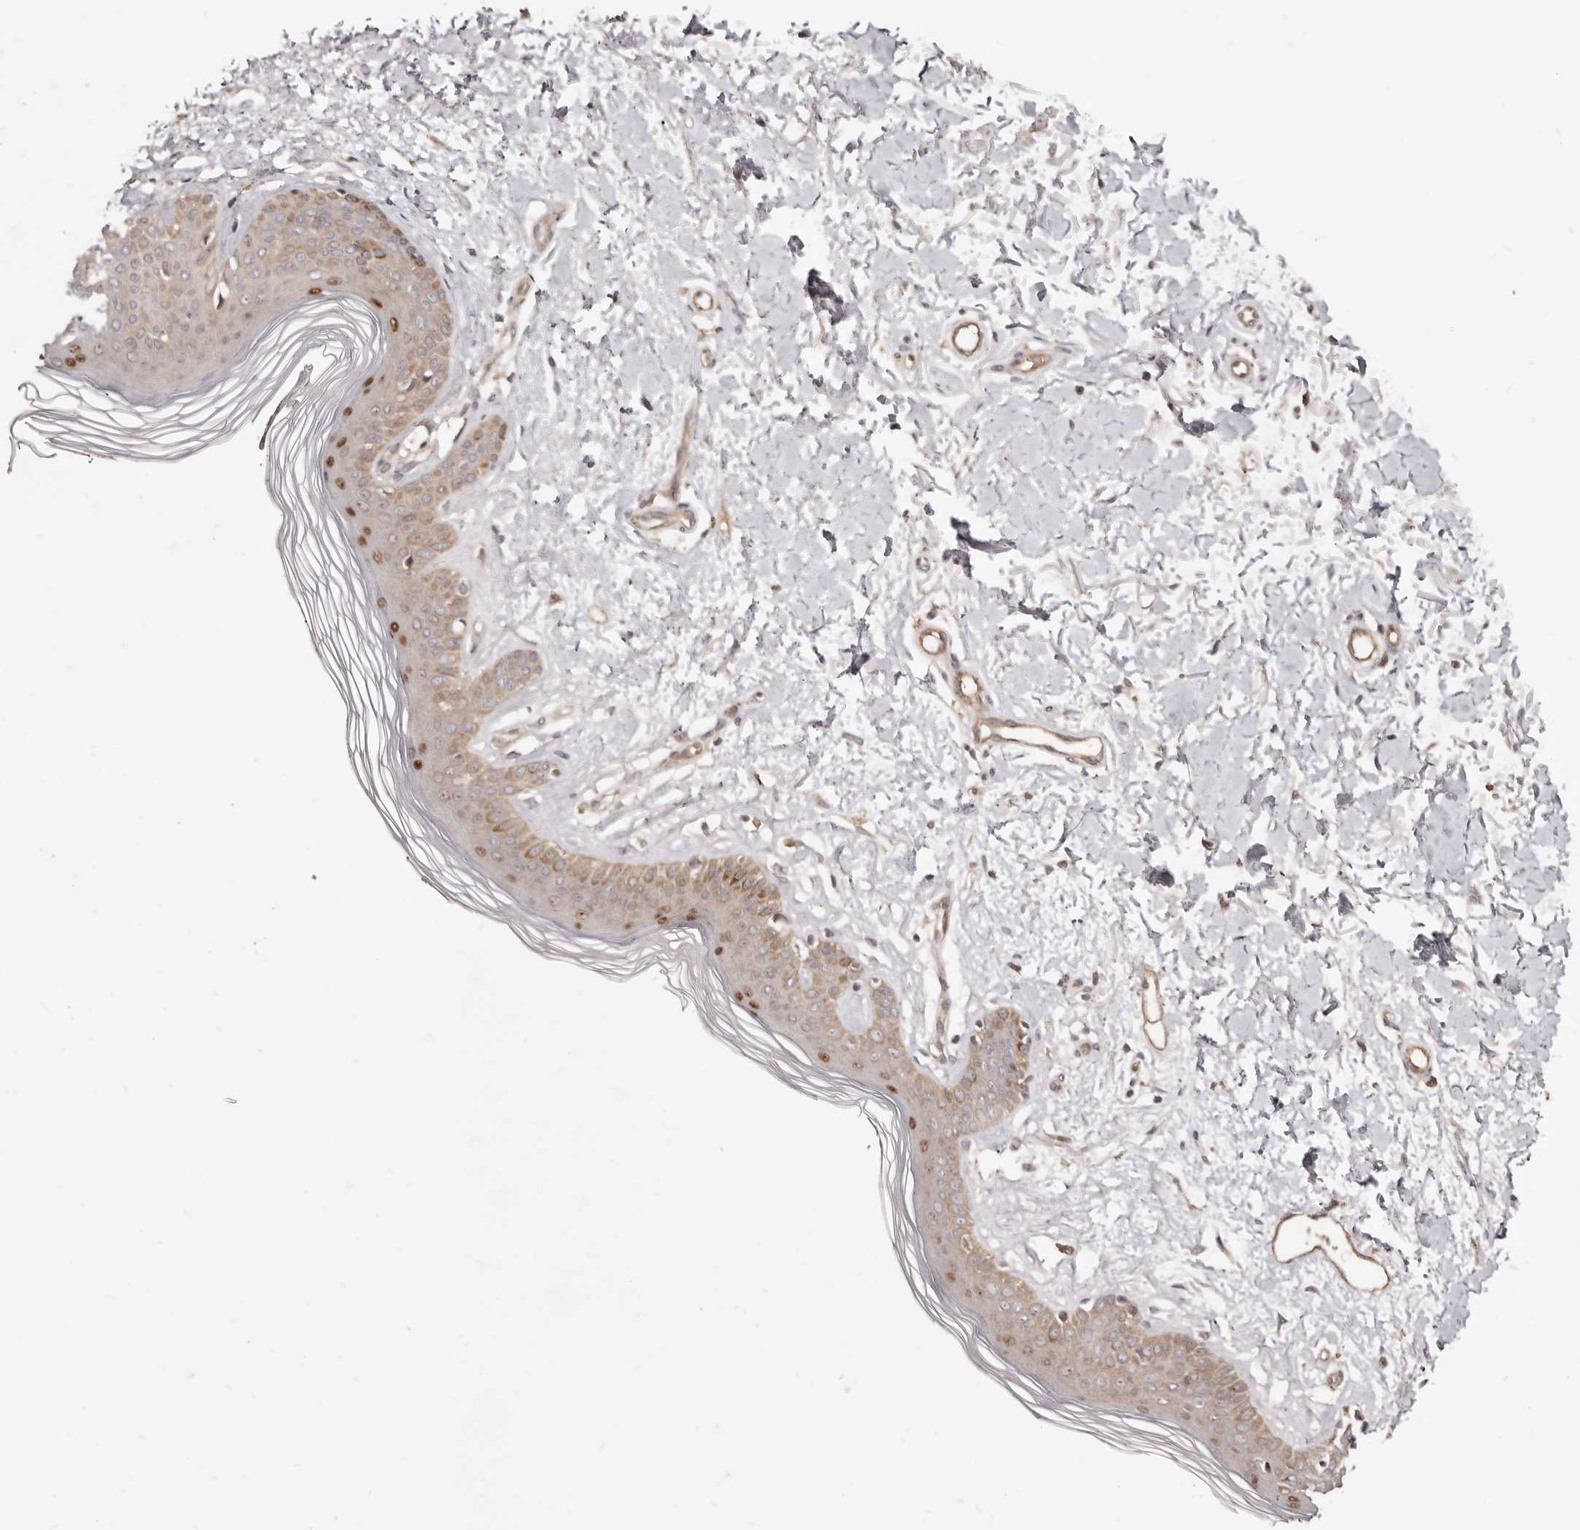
{"staining": {"intensity": "negative", "quantity": "none", "location": "none"}, "tissue": "skin", "cell_type": "Fibroblasts", "image_type": "normal", "snomed": [{"axis": "morphology", "description": "Normal tissue, NOS"}, {"axis": "topography", "description": "Skin"}], "caption": "Unremarkable skin was stained to show a protein in brown. There is no significant expression in fibroblasts. (Immunohistochemistry (ihc), brightfield microscopy, high magnification).", "gene": "EGR3", "patient": {"sex": "female", "age": 64}}